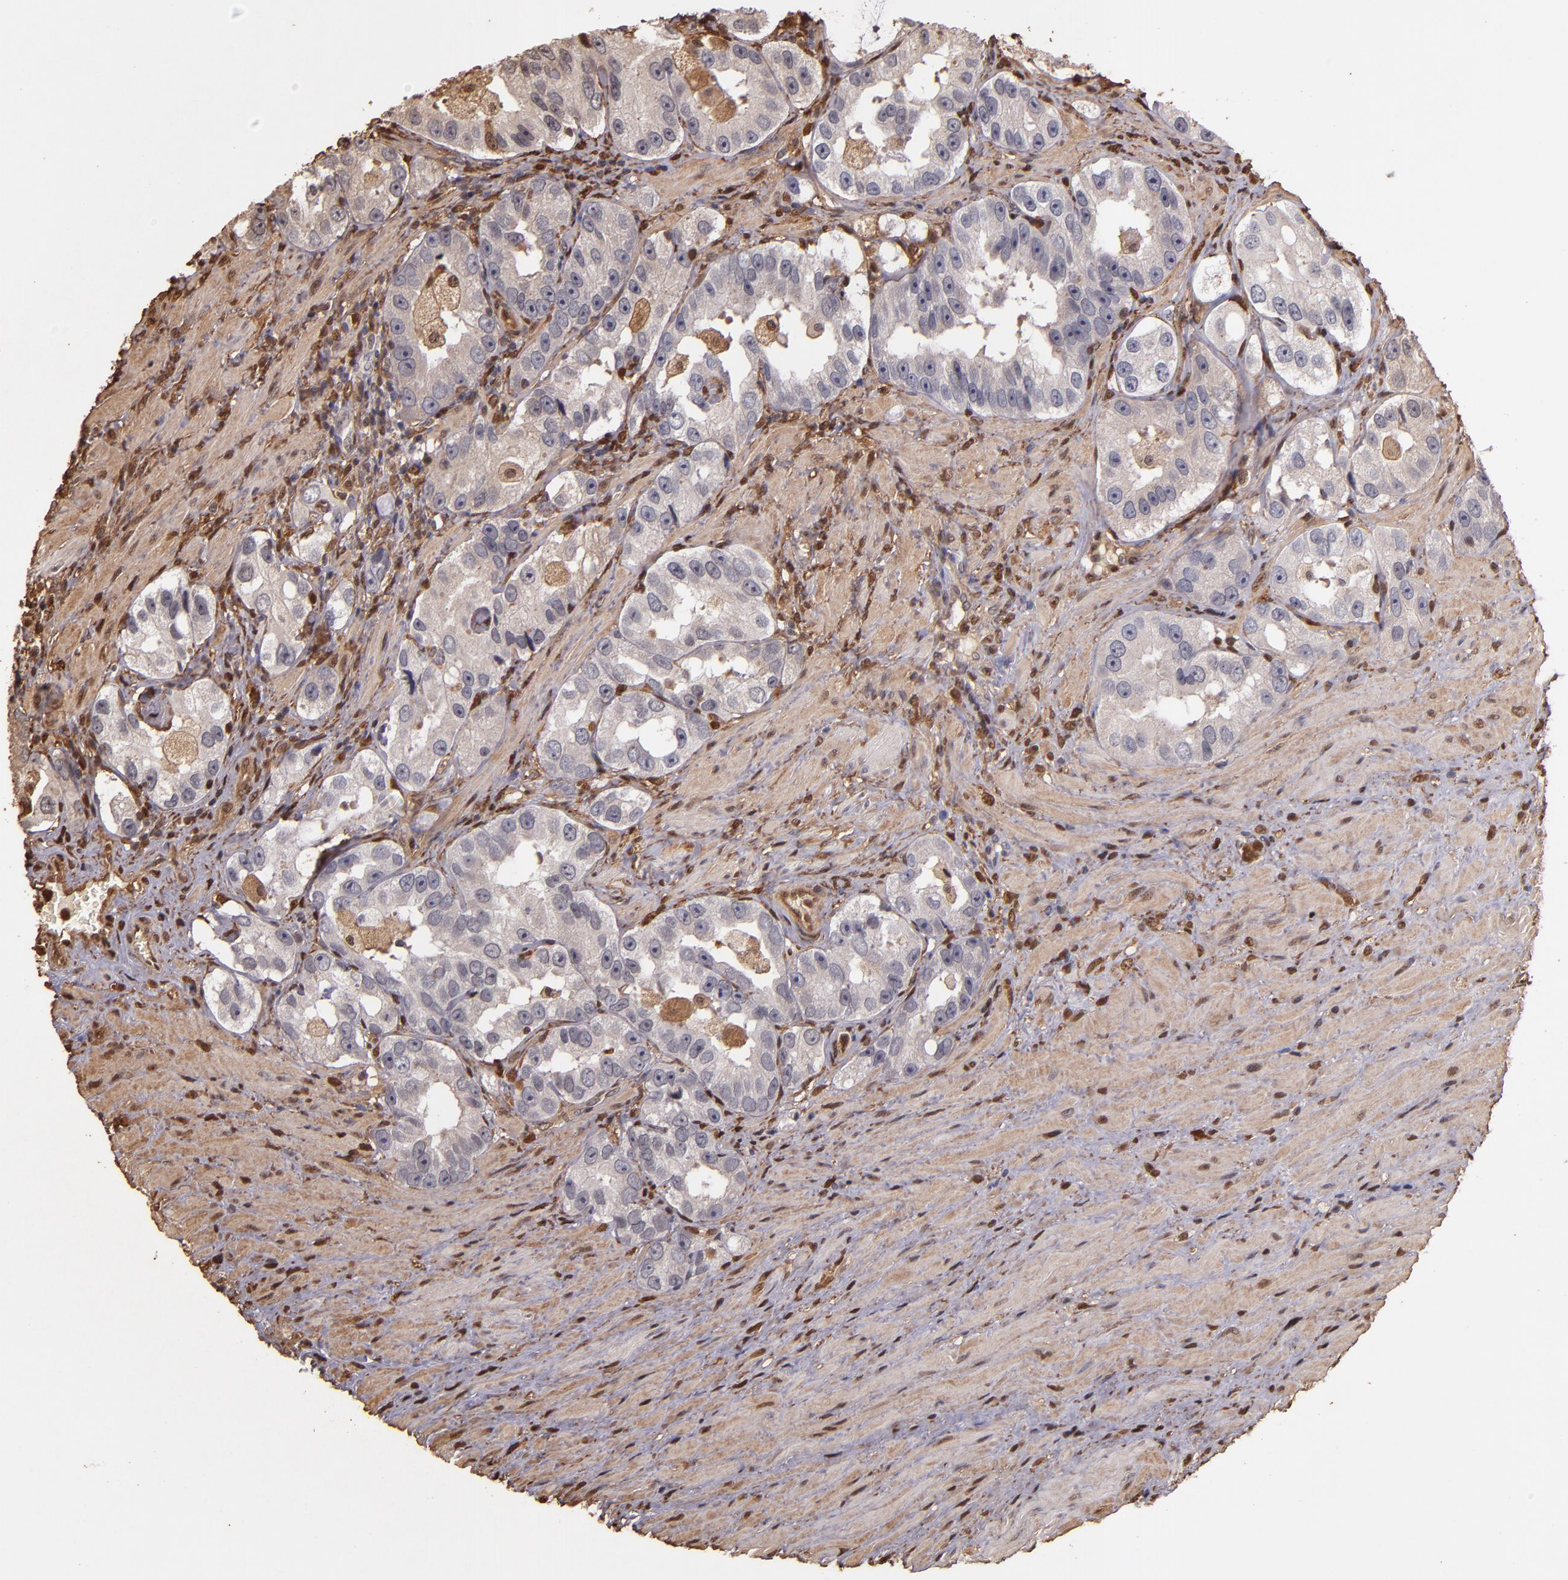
{"staining": {"intensity": "negative", "quantity": "none", "location": "none"}, "tissue": "prostate cancer", "cell_type": "Tumor cells", "image_type": "cancer", "snomed": [{"axis": "morphology", "description": "Adenocarcinoma, High grade"}, {"axis": "topography", "description": "Prostate"}], "caption": "Histopathology image shows no protein expression in tumor cells of prostate adenocarcinoma (high-grade) tissue. (Stains: DAB (3,3'-diaminobenzidine) immunohistochemistry (IHC) with hematoxylin counter stain, Microscopy: brightfield microscopy at high magnification).", "gene": "S100A6", "patient": {"sex": "male", "age": 63}}